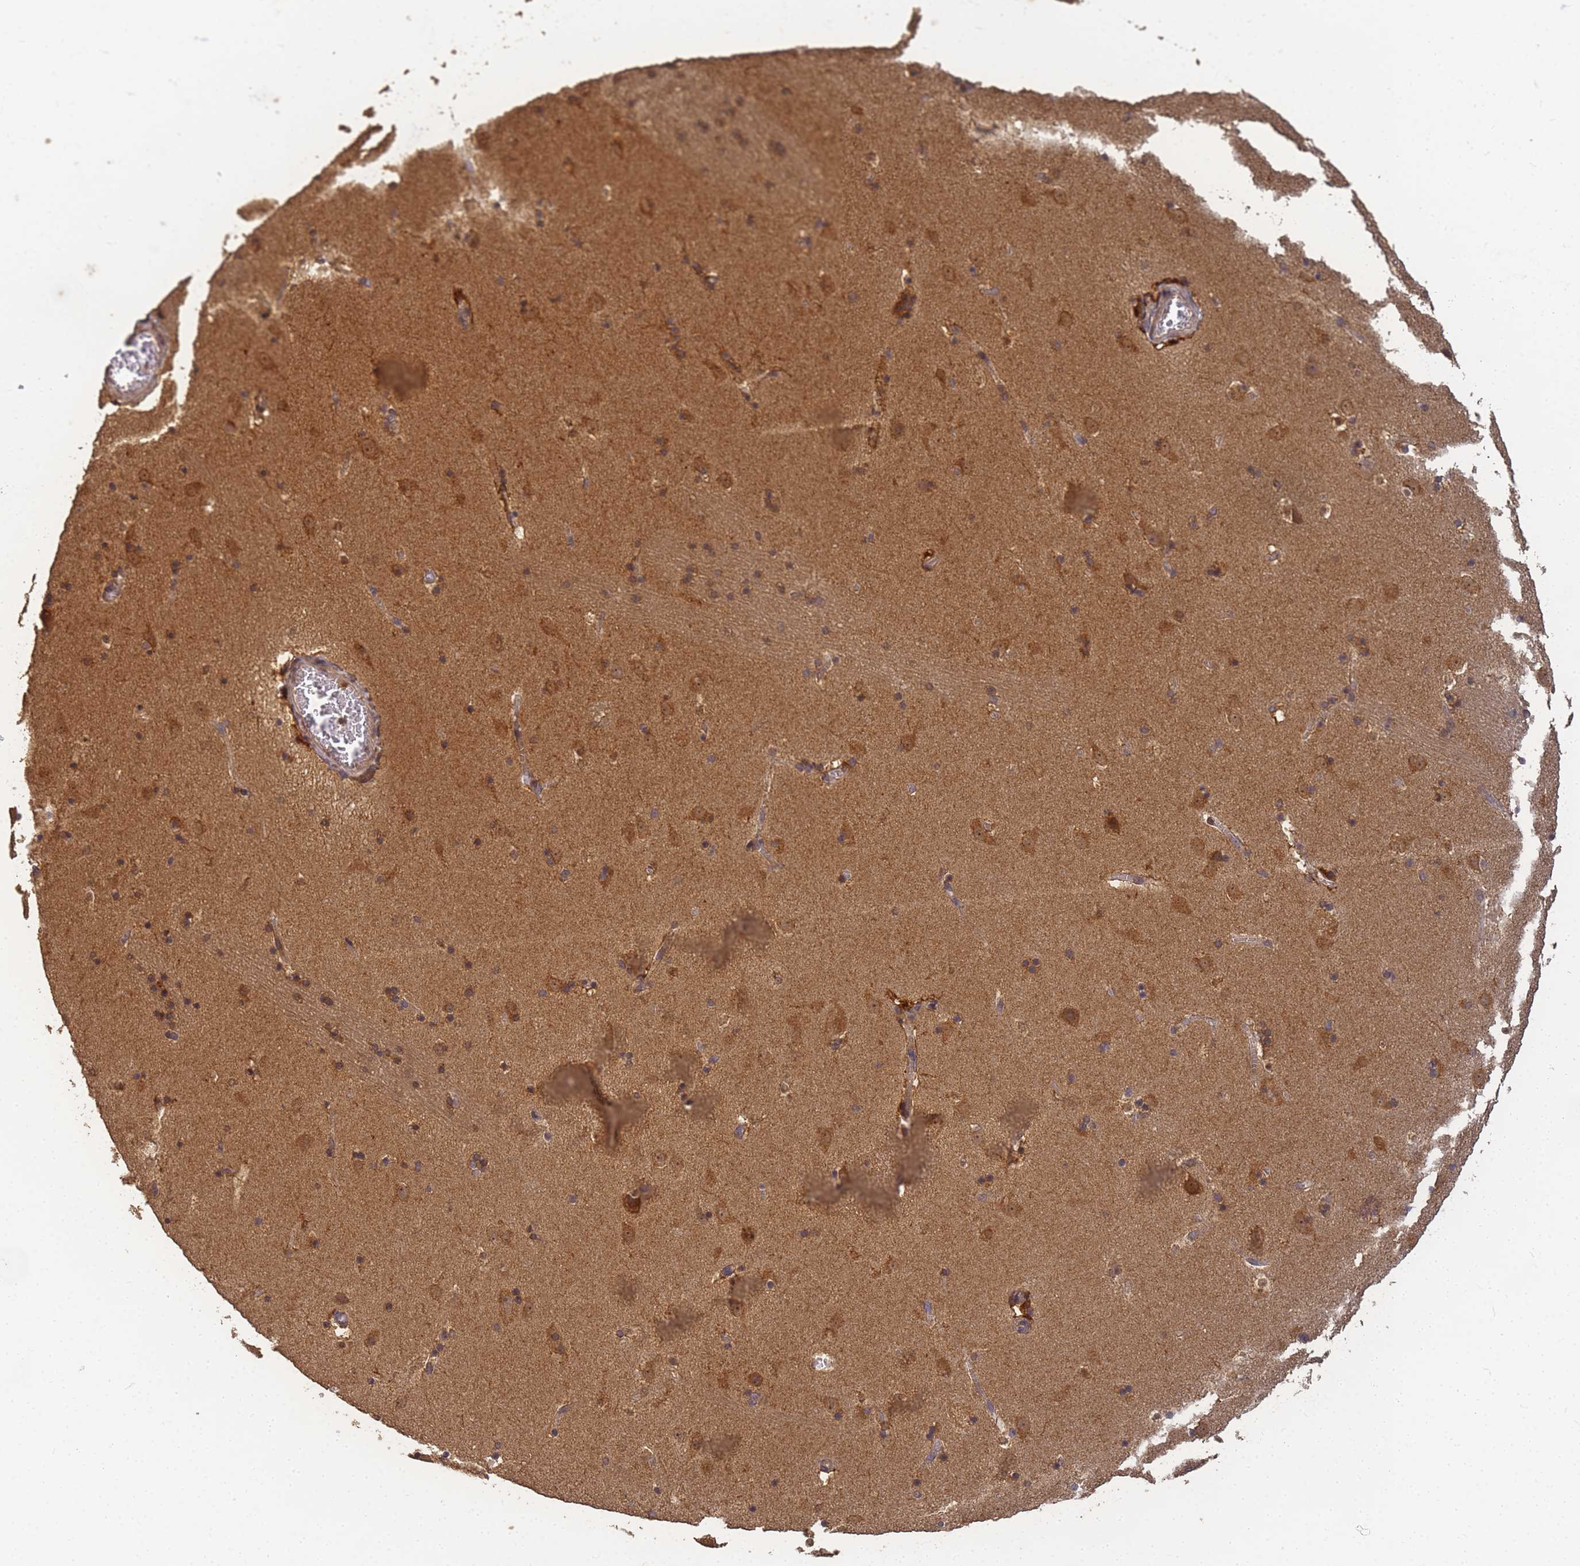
{"staining": {"intensity": "moderate", "quantity": "25%-75%", "location": "cytoplasmic/membranous"}, "tissue": "caudate", "cell_type": "Glial cells", "image_type": "normal", "snomed": [{"axis": "morphology", "description": "Normal tissue, NOS"}, {"axis": "topography", "description": "Lateral ventricle wall"}], "caption": "About 25%-75% of glial cells in normal human caudate demonstrate moderate cytoplasmic/membranous protein positivity as visualized by brown immunohistochemical staining.", "gene": "ALKBH1", "patient": {"sex": "male", "age": 45}}